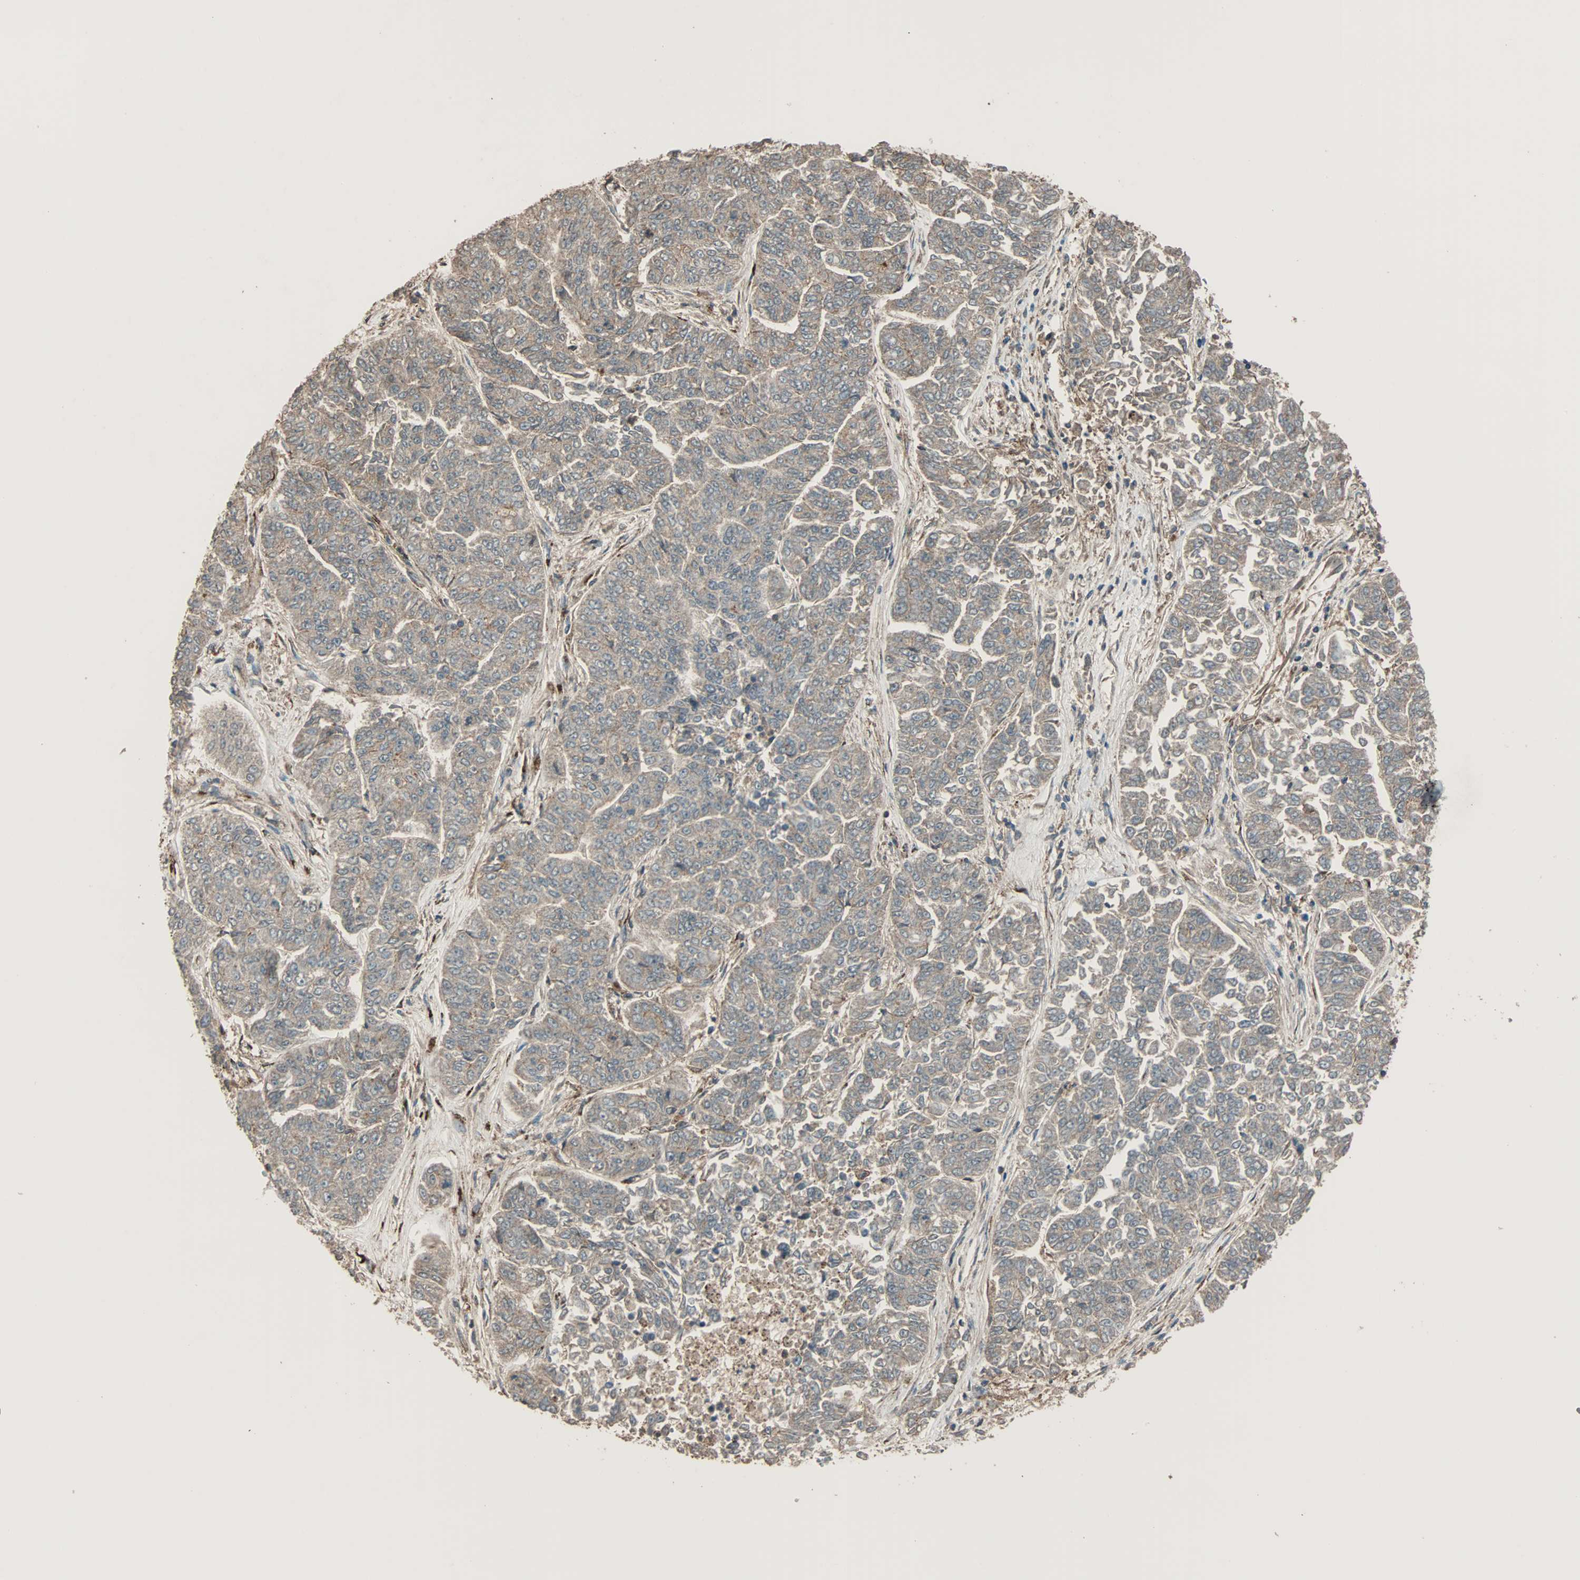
{"staining": {"intensity": "weak", "quantity": ">75%", "location": "cytoplasmic/membranous"}, "tissue": "lung cancer", "cell_type": "Tumor cells", "image_type": "cancer", "snomed": [{"axis": "morphology", "description": "Adenocarcinoma, NOS"}, {"axis": "topography", "description": "Lung"}], "caption": "Lung cancer (adenocarcinoma) was stained to show a protein in brown. There is low levels of weak cytoplasmic/membranous staining in about >75% of tumor cells.", "gene": "MAP3K21", "patient": {"sex": "male", "age": 84}}